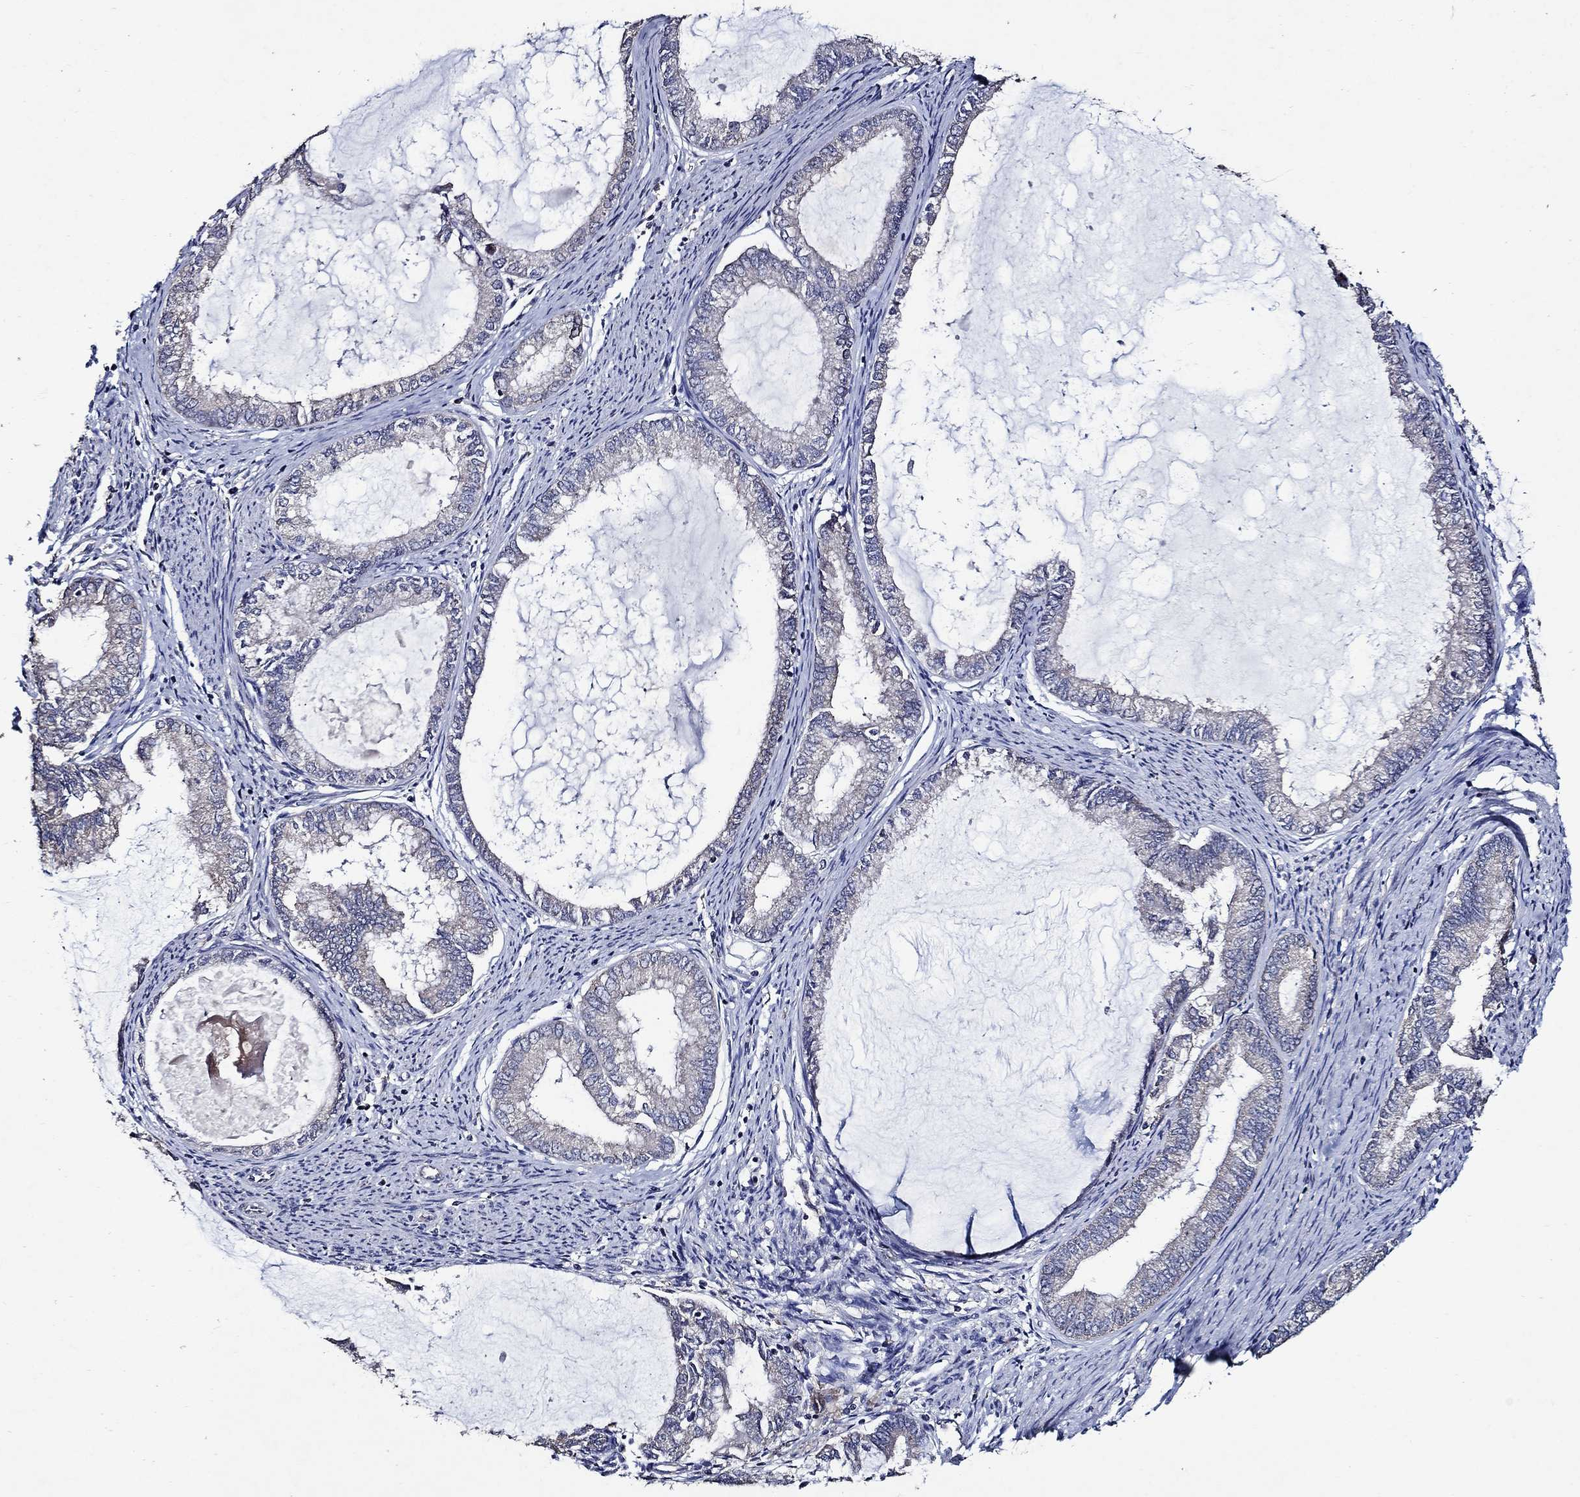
{"staining": {"intensity": "negative", "quantity": "none", "location": "none"}, "tissue": "endometrial cancer", "cell_type": "Tumor cells", "image_type": "cancer", "snomed": [{"axis": "morphology", "description": "Adenocarcinoma, NOS"}, {"axis": "topography", "description": "Endometrium"}], "caption": "Immunohistochemistry photomicrograph of neoplastic tissue: endometrial cancer (adenocarcinoma) stained with DAB exhibits no significant protein expression in tumor cells. Nuclei are stained in blue.", "gene": "HAP1", "patient": {"sex": "female", "age": 86}}